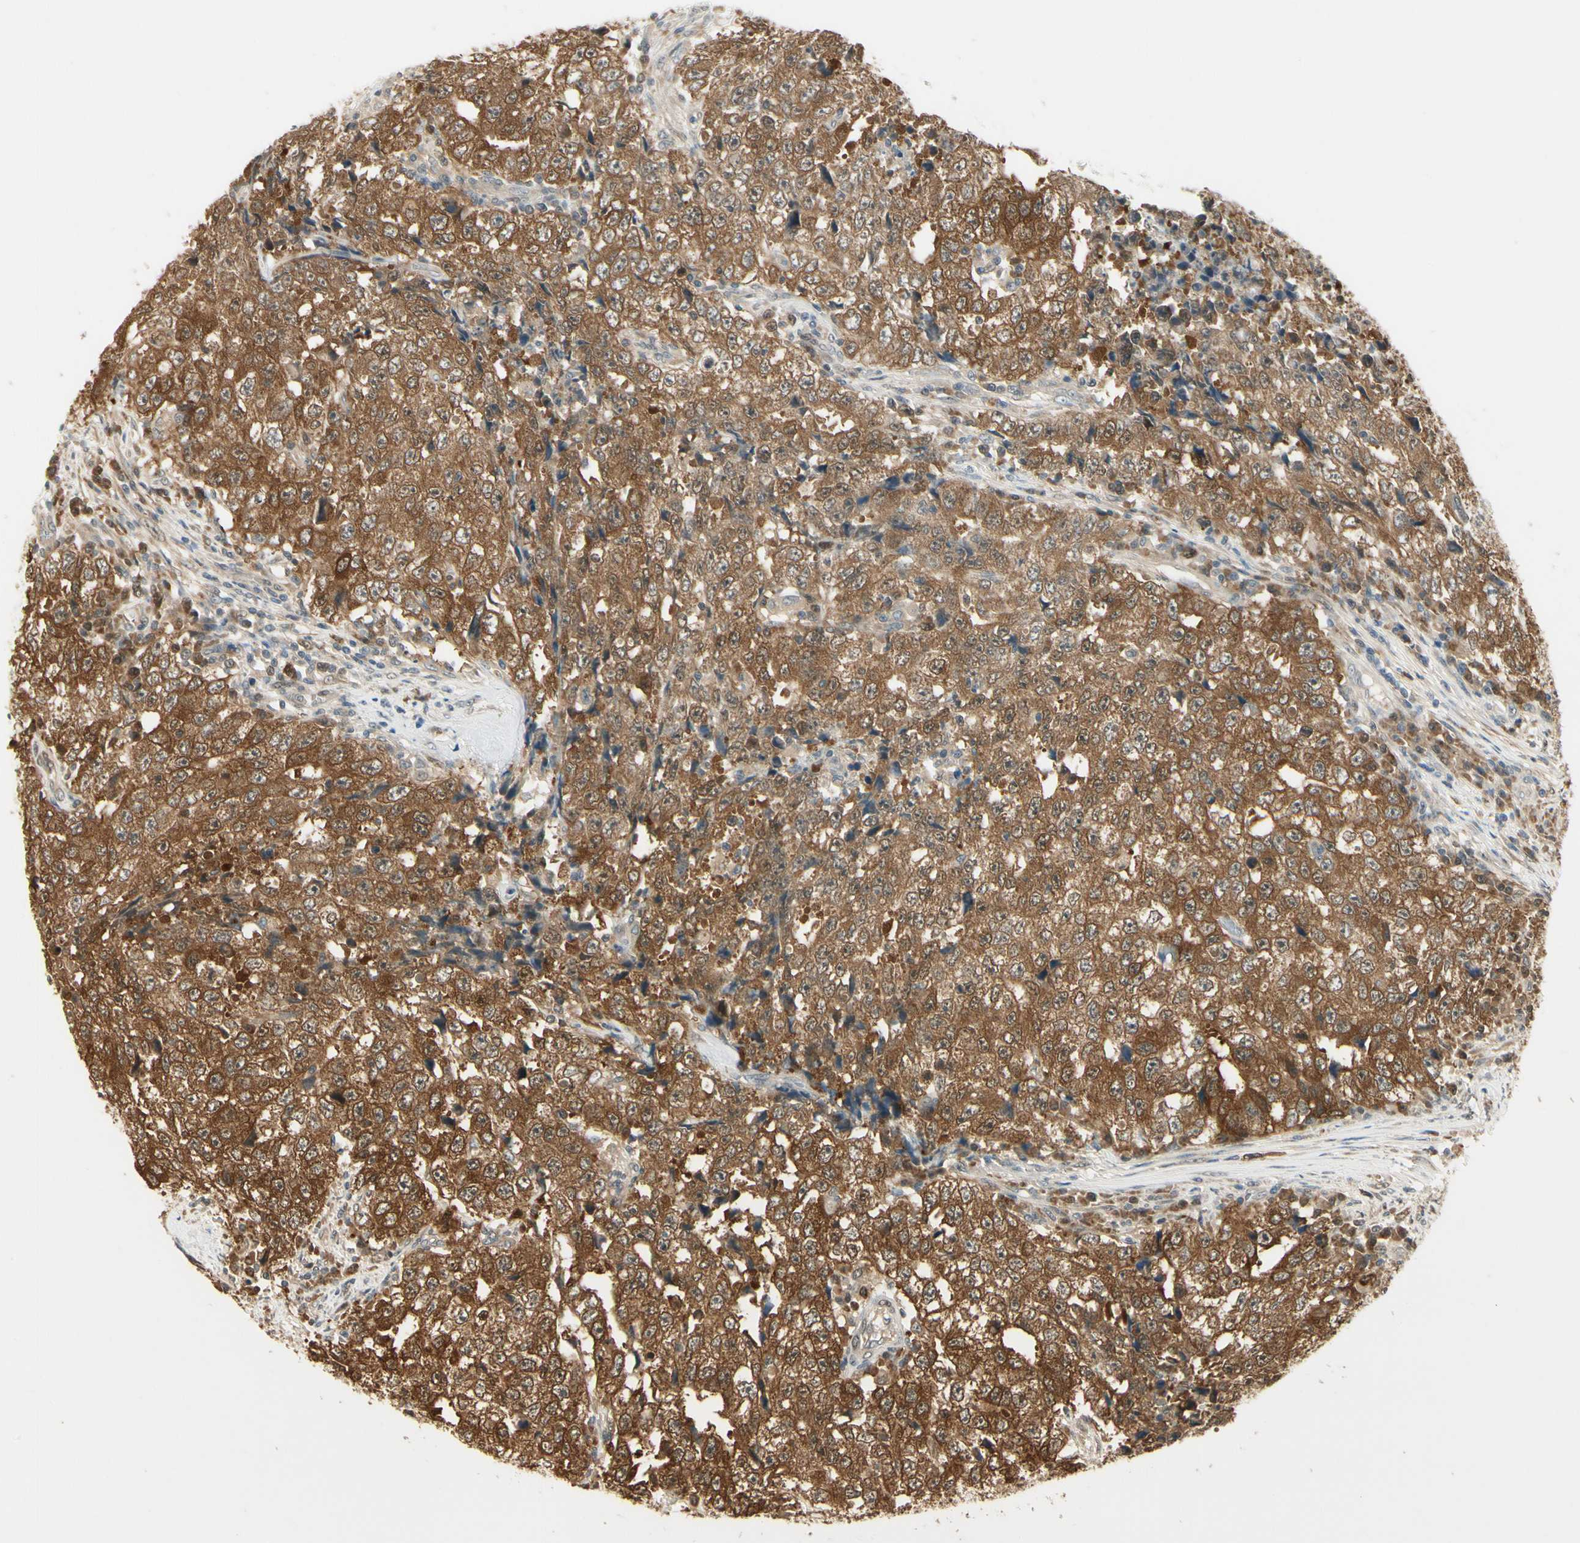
{"staining": {"intensity": "strong", "quantity": "25%-75%", "location": "cytoplasmic/membranous"}, "tissue": "testis cancer", "cell_type": "Tumor cells", "image_type": "cancer", "snomed": [{"axis": "morphology", "description": "Necrosis, NOS"}, {"axis": "morphology", "description": "Carcinoma, Embryonal, NOS"}, {"axis": "topography", "description": "Testis"}], "caption": "IHC histopathology image of neoplastic tissue: embryonal carcinoma (testis) stained using immunohistochemistry displays high levels of strong protein expression localized specifically in the cytoplasmic/membranous of tumor cells, appearing as a cytoplasmic/membranous brown color.", "gene": "IPO5", "patient": {"sex": "male", "age": 19}}